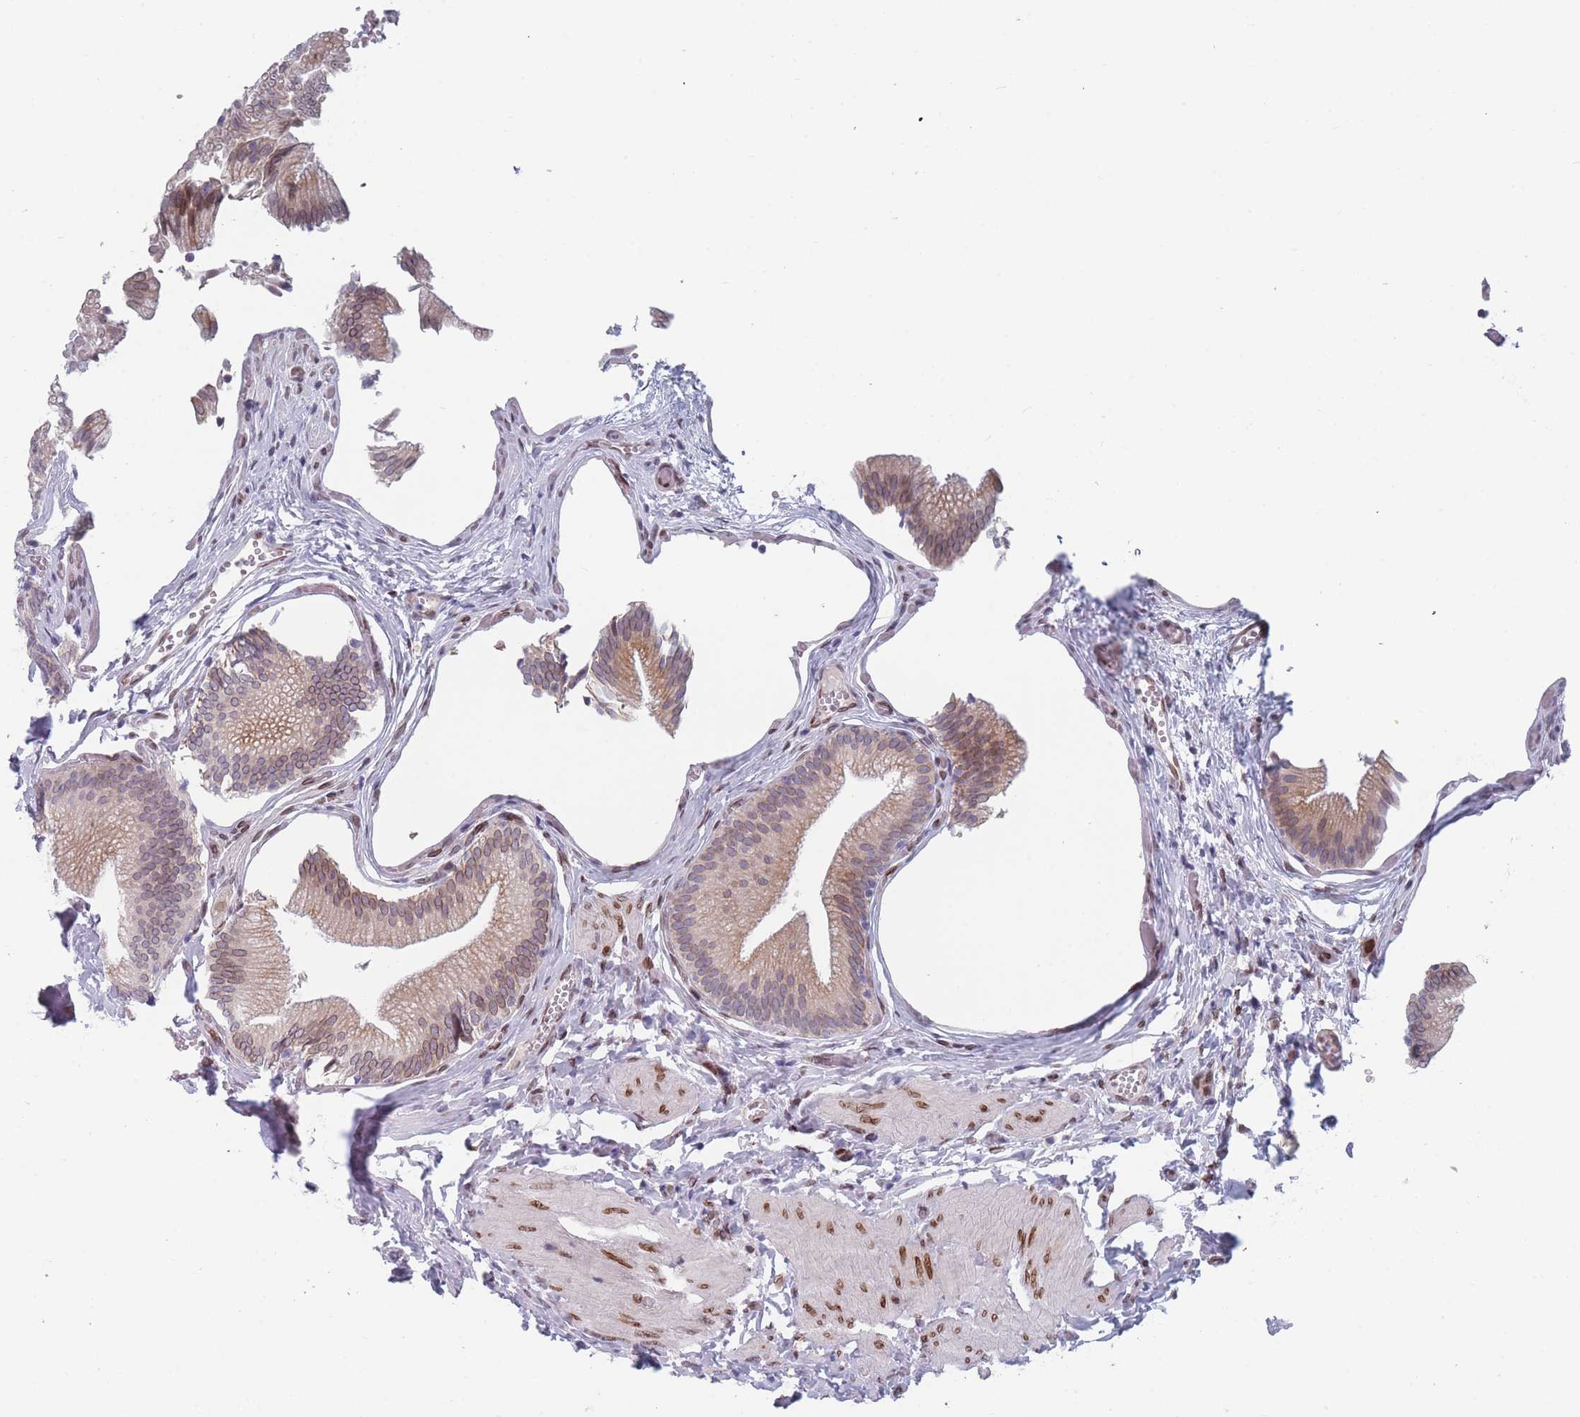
{"staining": {"intensity": "moderate", "quantity": "25%-75%", "location": "cytoplasmic/membranous,nuclear"}, "tissue": "gallbladder", "cell_type": "Glandular cells", "image_type": "normal", "snomed": [{"axis": "morphology", "description": "Normal tissue, NOS"}, {"axis": "topography", "description": "Gallbladder"}, {"axis": "topography", "description": "Peripheral nerve tissue"}], "caption": "An image showing moderate cytoplasmic/membranous,nuclear staining in about 25%-75% of glandular cells in unremarkable gallbladder, as visualized by brown immunohistochemical staining.", "gene": "ZBTB1", "patient": {"sex": "male", "age": 17}}